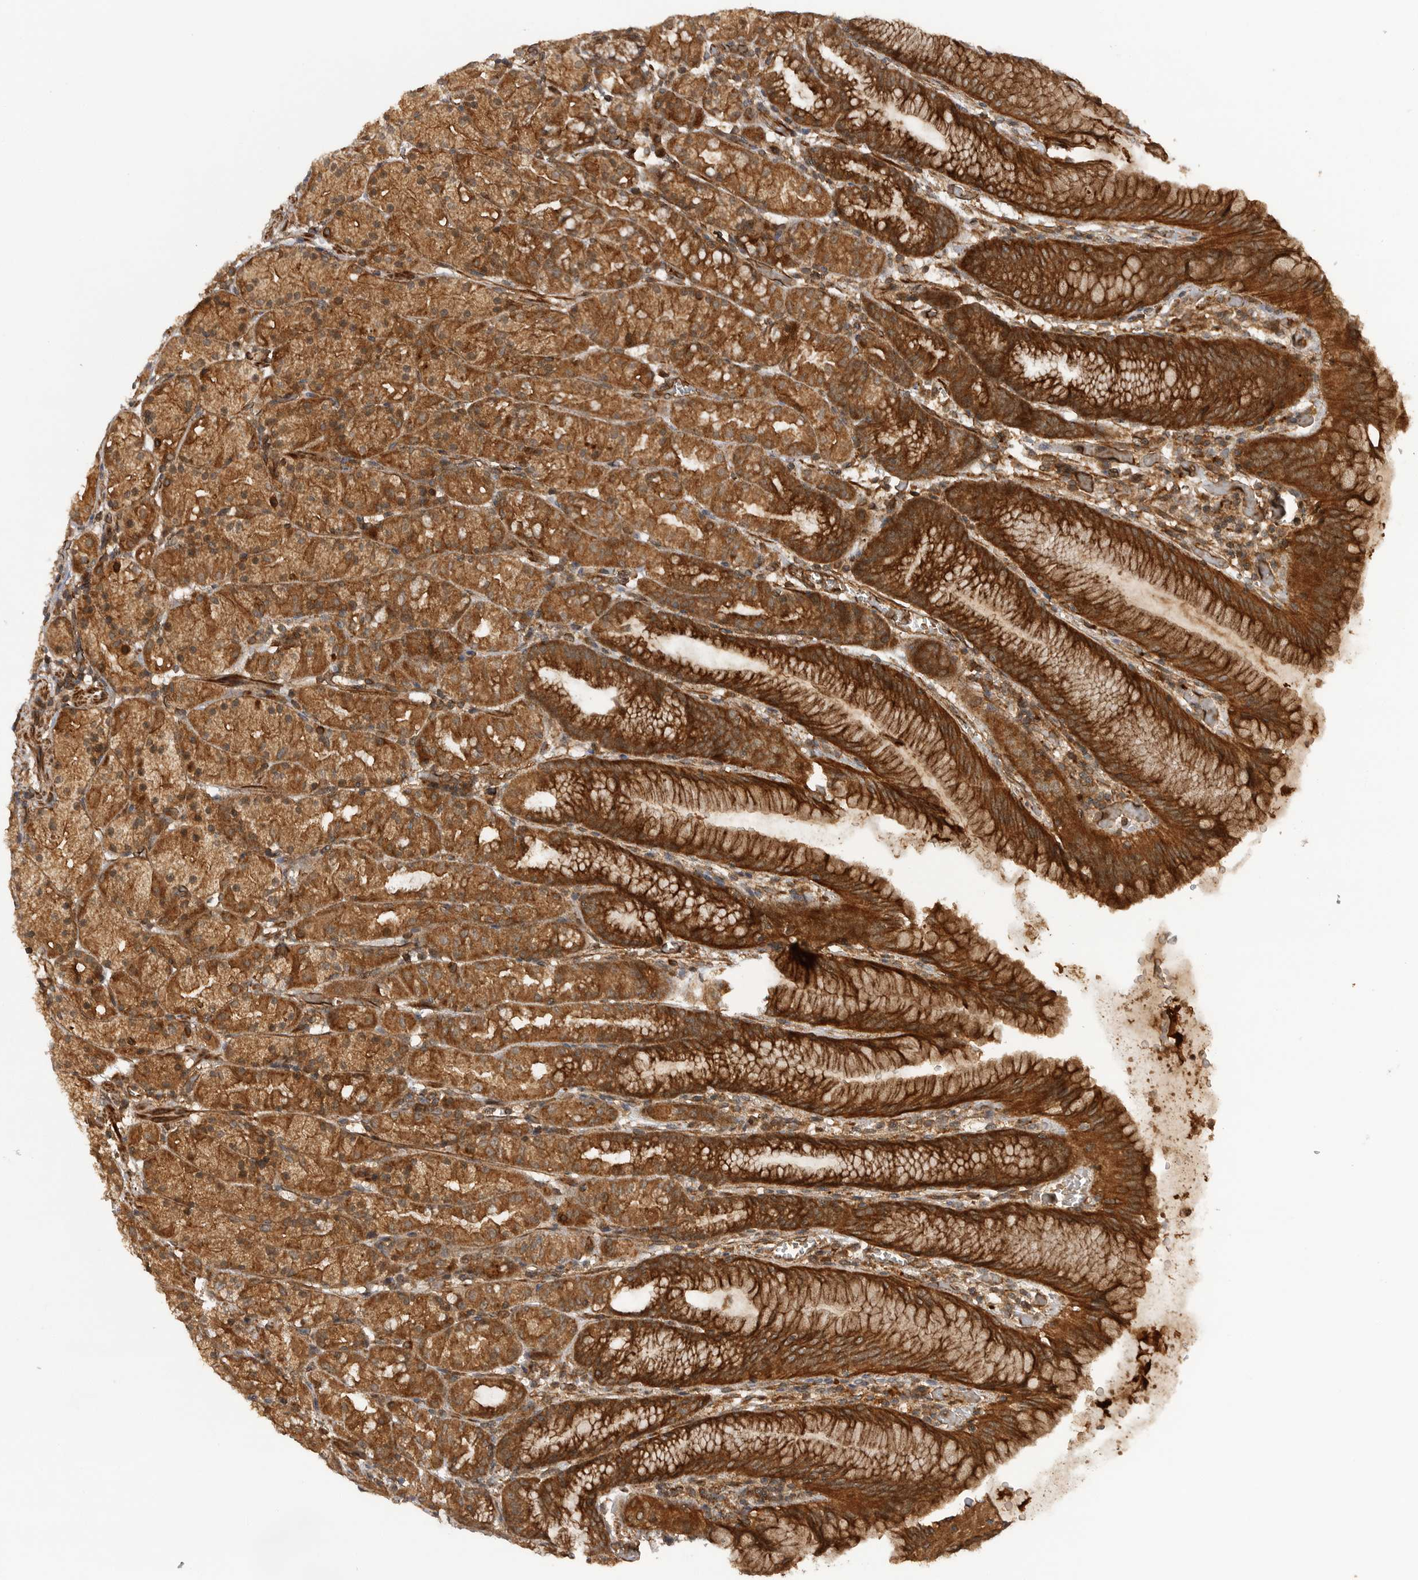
{"staining": {"intensity": "strong", "quantity": ">75%", "location": "cytoplasmic/membranous"}, "tissue": "stomach", "cell_type": "Glandular cells", "image_type": "normal", "snomed": [{"axis": "morphology", "description": "Normal tissue, NOS"}, {"axis": "topography", "description": "Stomach, upper"}], "caption": "Approximately >75% of glandular cells in benign stomach reveal strong cytoplasmic/membranous protein expression as visualized by brown immunohistochemical staining.", "gene": "PRDX4", "patient": {"sex": "male", "age": 48}}